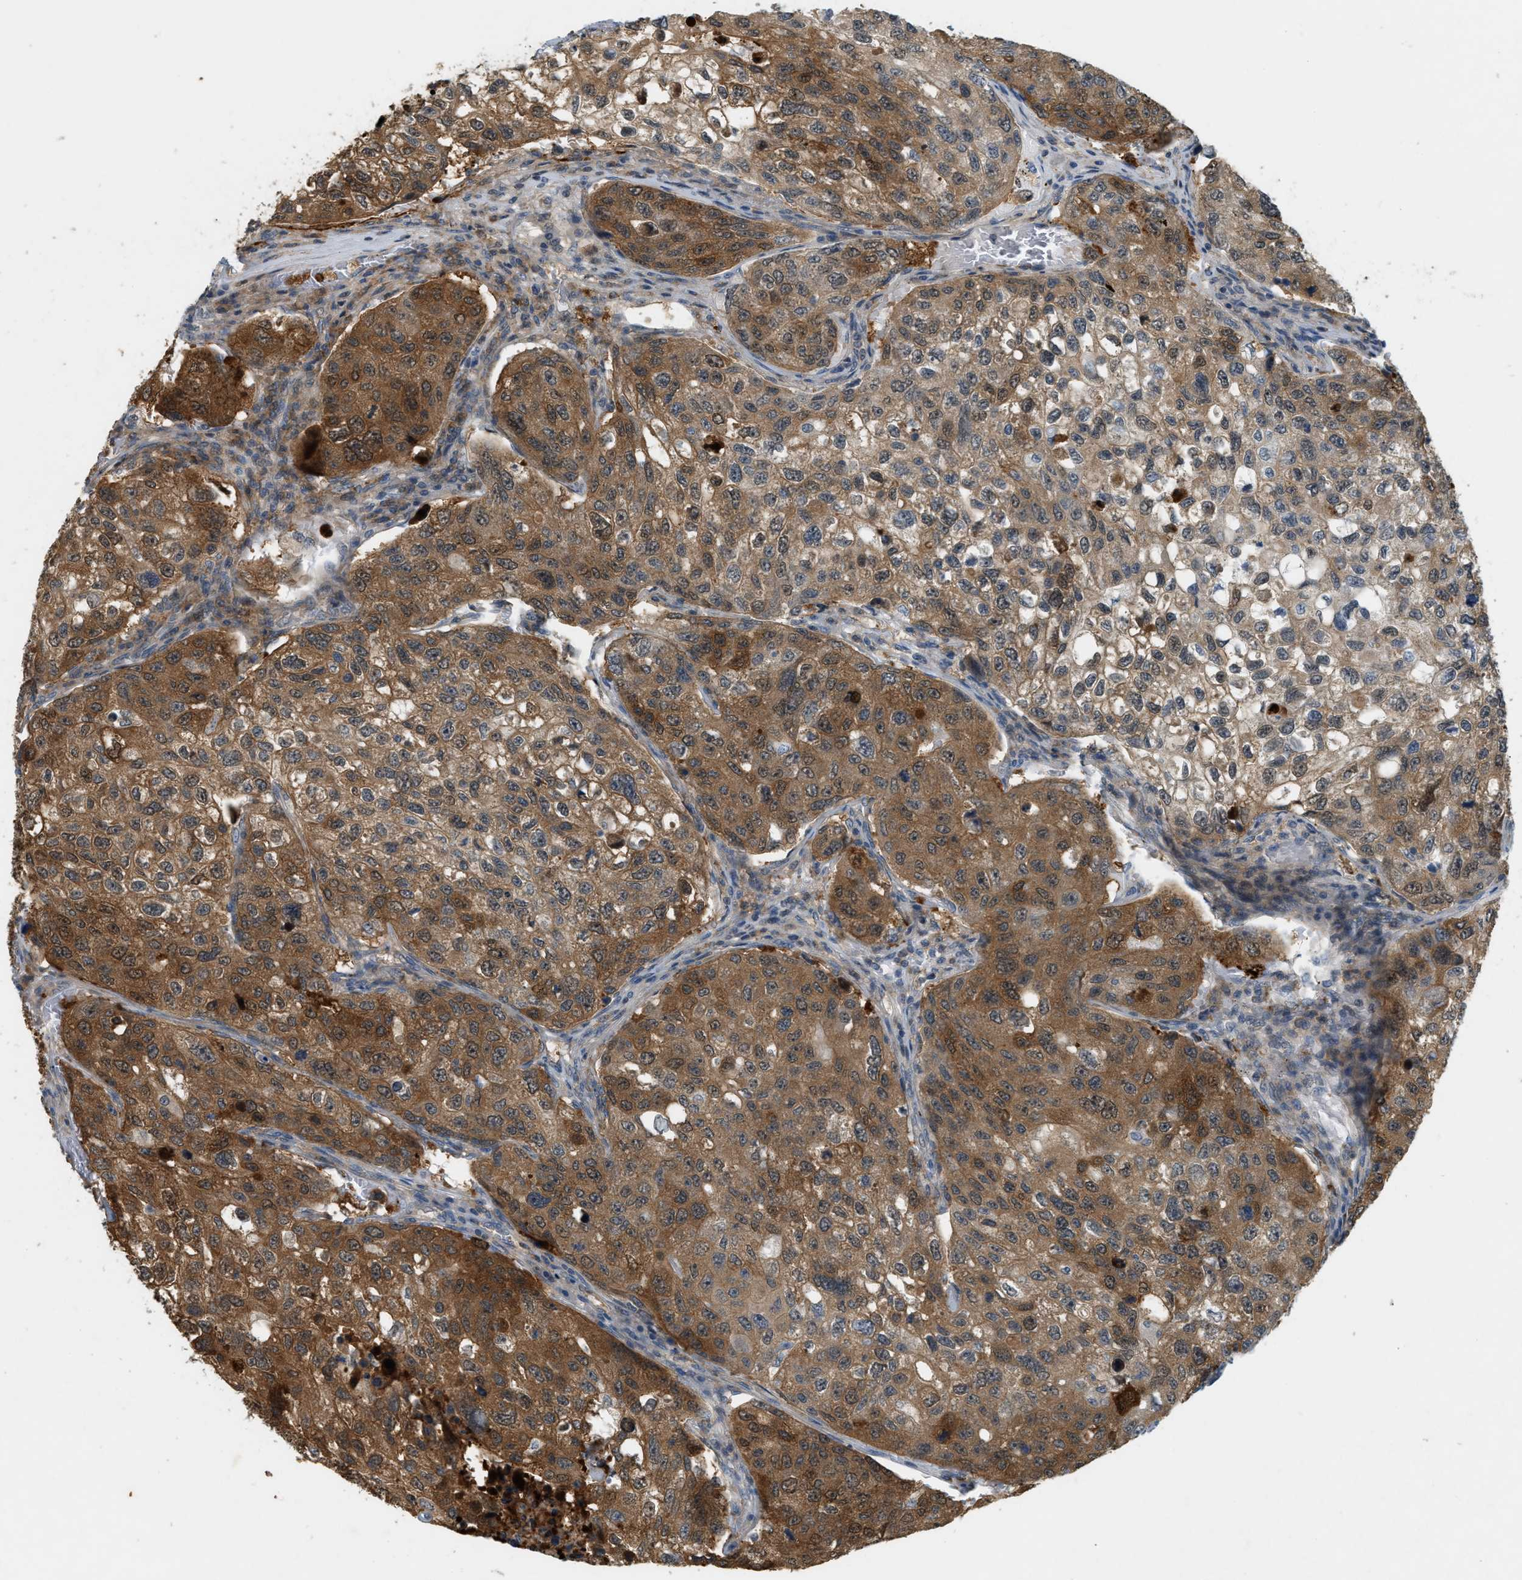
{"staining": {"intensity": "moderate", "quantity": ">75%", "location": "cytoplasmic/membranous,nuclear"}, "tissue": "urothelial cancer", "cell_type": "Tumor cells", "image_type": "cancer", "snomed": [{"axis": "morphology", "description": "Urothelial carcinoma, High grade"}, {"axis": "topography", "description": "Lymph node"}, {"axis": "topography", "description": "Urinary bladder"}], "caption": "Urothelial cancer tissue shows moderate cytoplasmic/membranous and nuclear staining in about >75% of tumor cells, visualized by immunohistochemistry. The staining is performed using DAB brown chromogen to label protein expression. The nuclei are counter-stained blue using hematoxylin.", "gene": "PDCL3", "patient": {"sex": "male", "age": 51}}